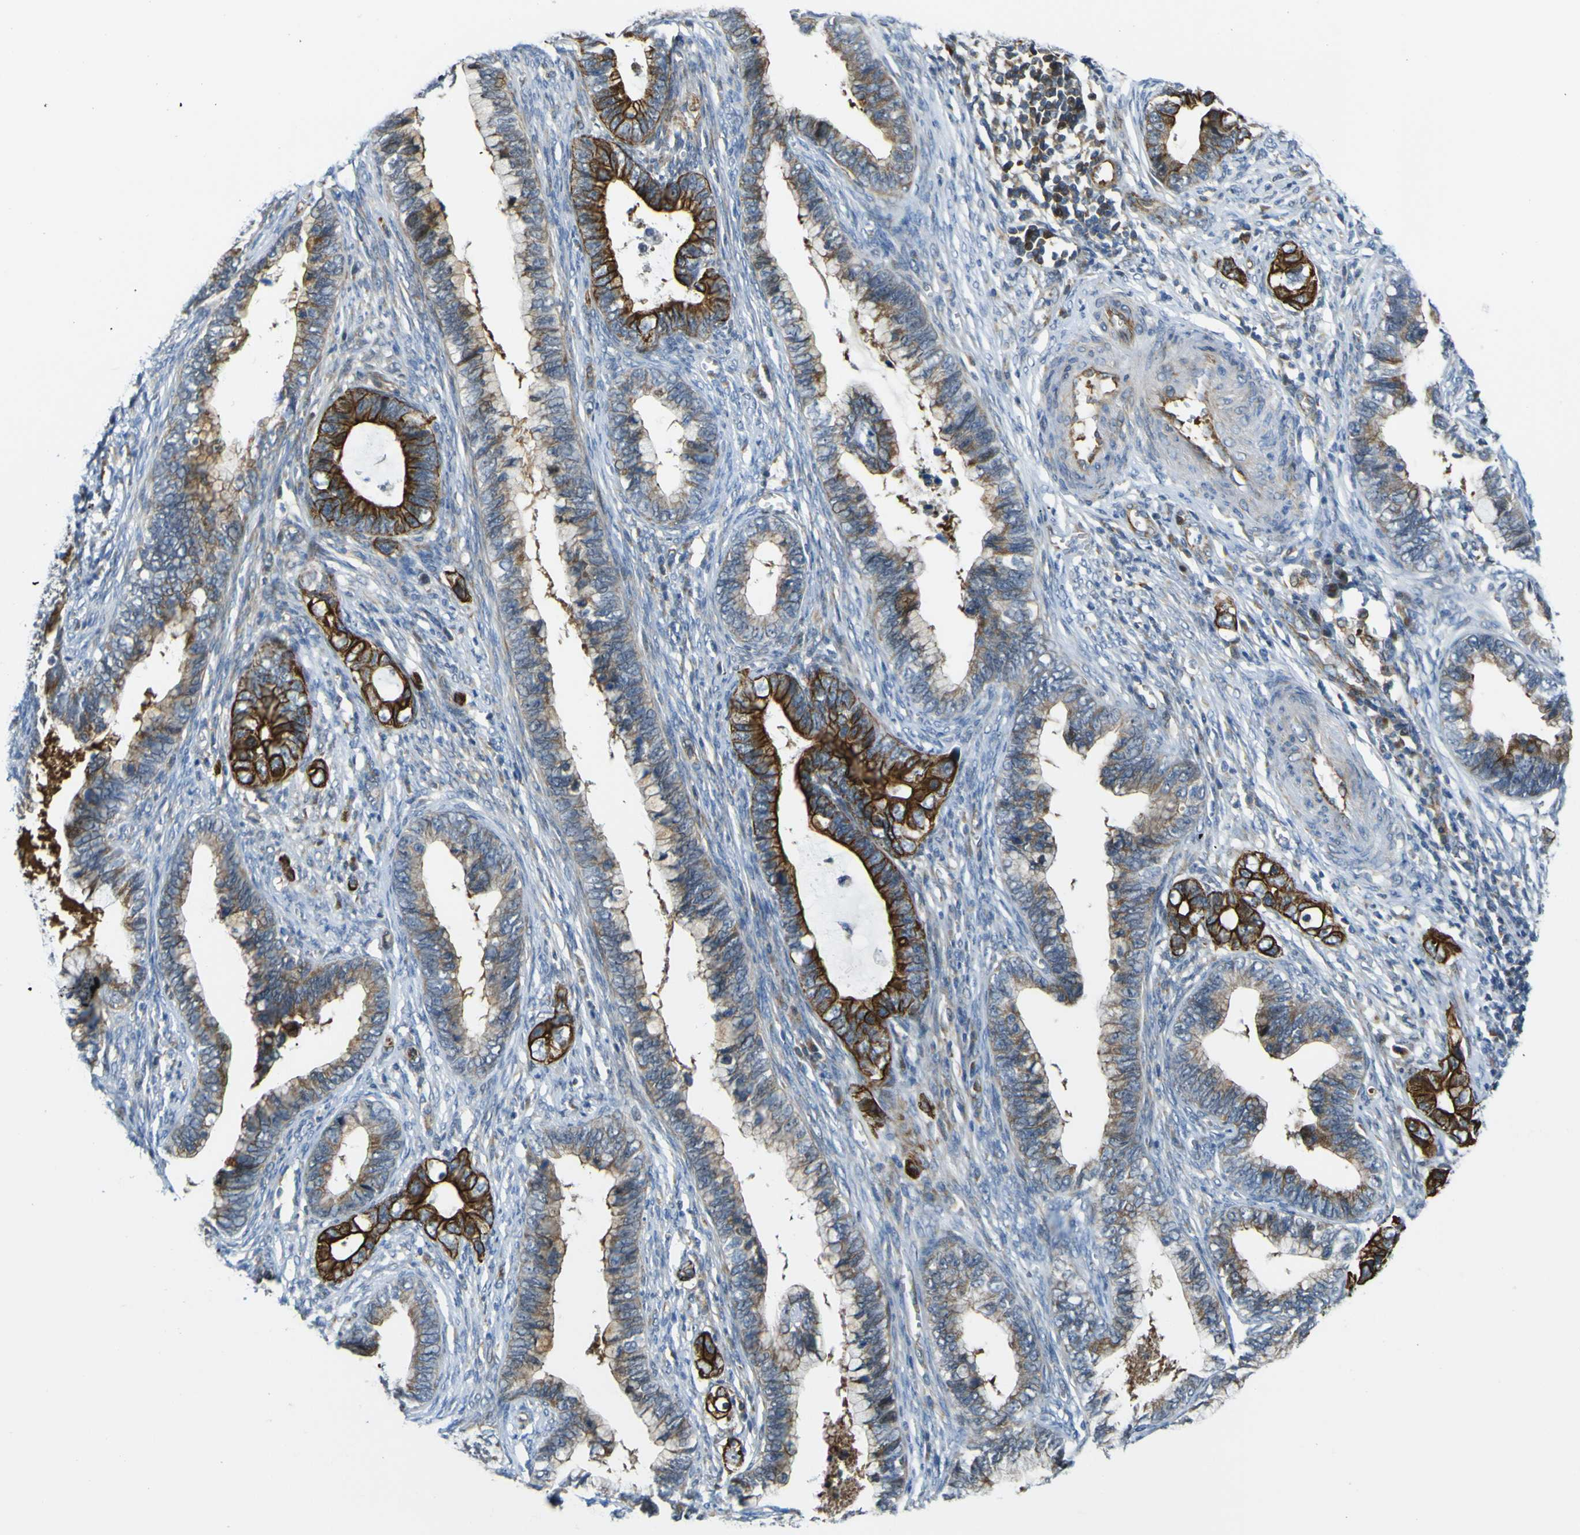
{"staining": {"intensity": "strong", "quantity": "25%-75%", "location": "cytoplasmic/membranous"}, "tissue": "cervical cancer", "cell_type": "Tumor cells", "image_type": "cancer", "snomed": [{"axis": "morphology", "description": "Adenocarcinoma, NOS"}, {"axis": "topography", "description": "Cervix"}], "caption": "Strong cytoplasmic/membranous positivity is present in approximately 25%-75% of tumor cells in cervical cancer (adenocarcinoma).", "gene": "KDM7A", "patient": {"sex": "female", "age": 44}}